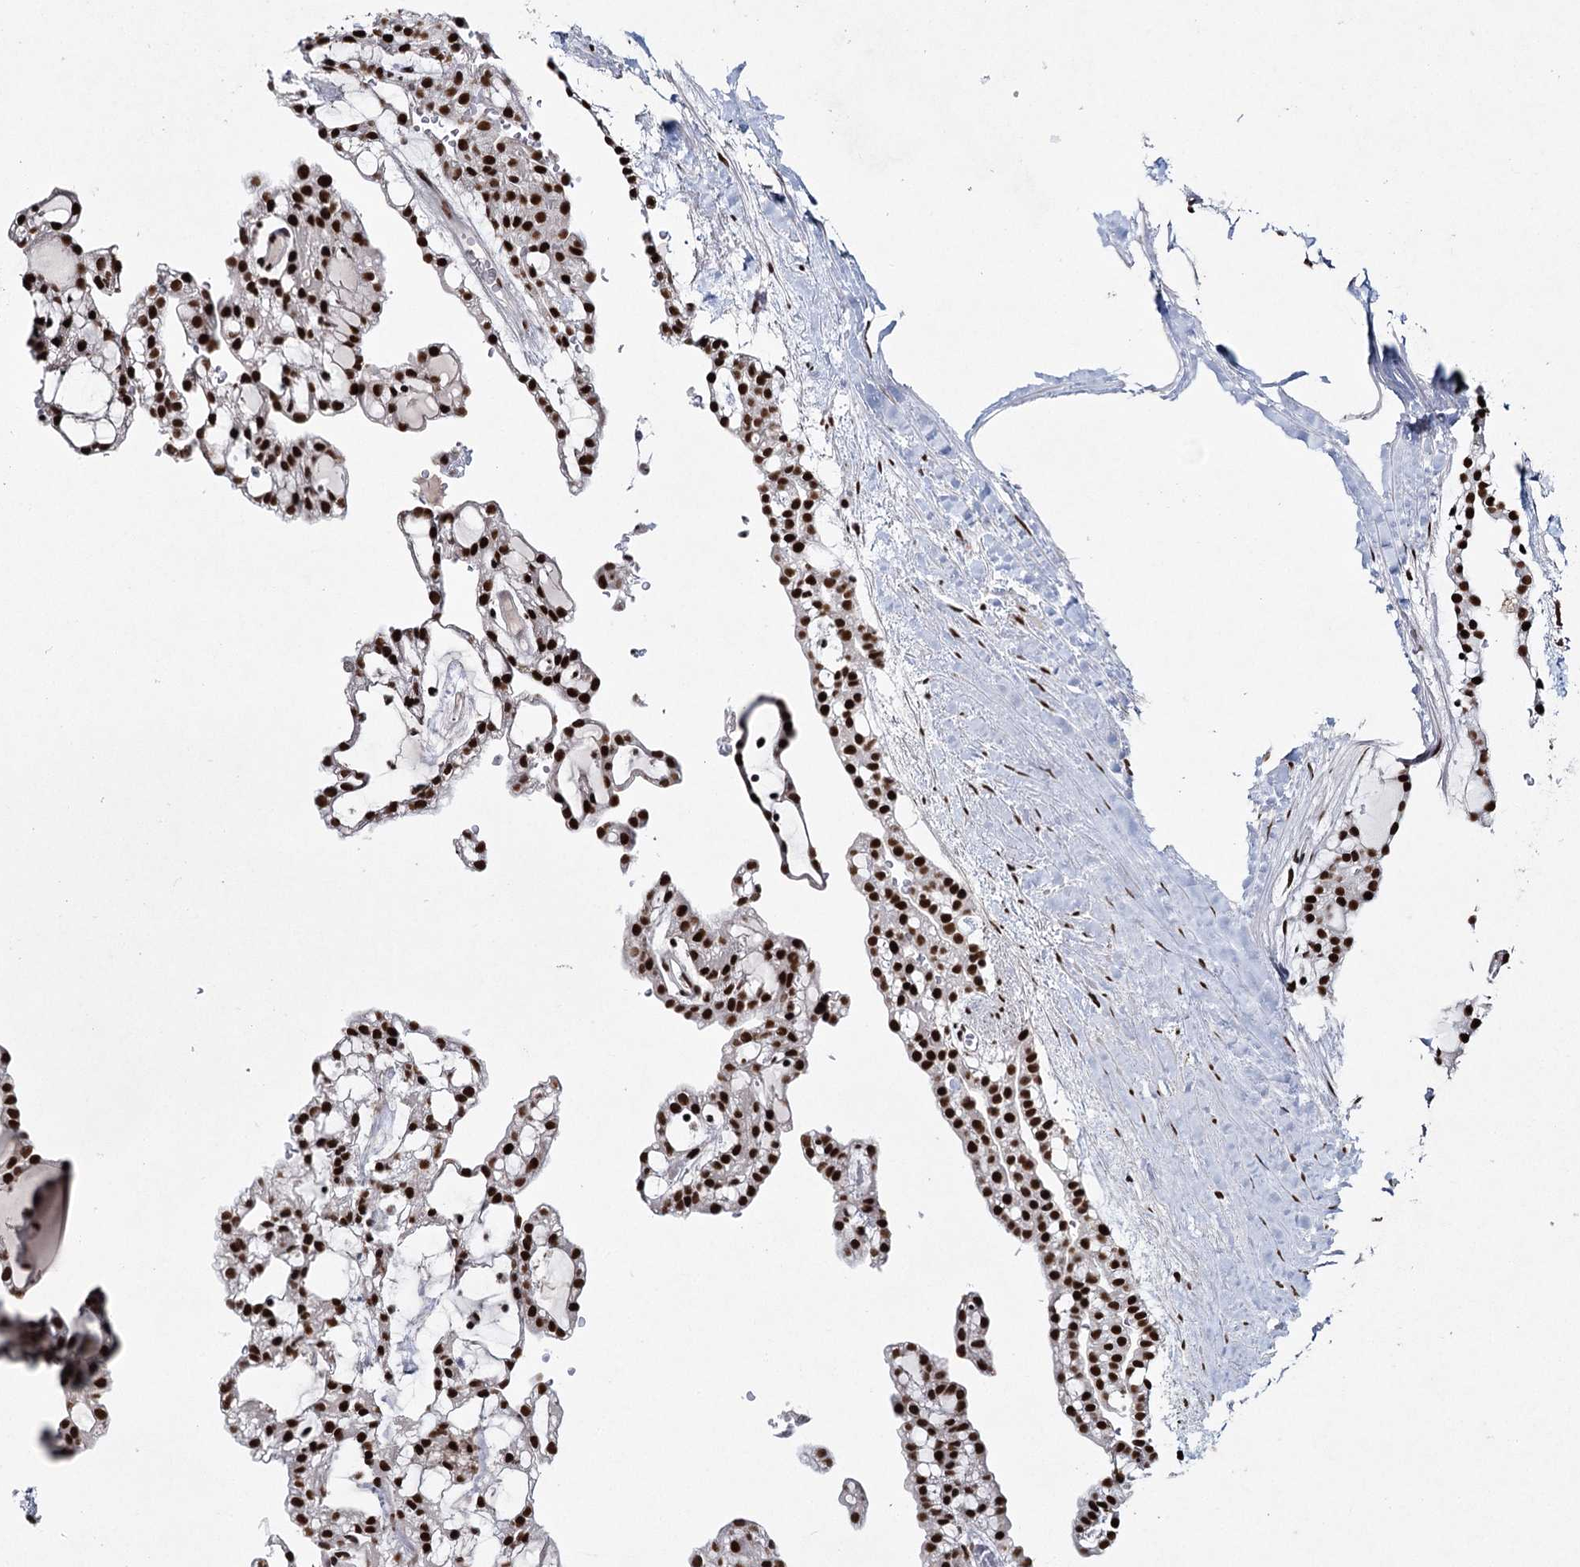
{"staining": {"intensity": "strong", "quantity": ">75%", "location": "nuclear"}, "tissue": "renal cancer", "cell_type": "Tumor cells", "image_type": "cancer", "snomed": [{"axis": "morphology", "description": "Adenocarcinoma, NOS"}, {"axis": "topography", "description": "Kidney"}], "caption": "Immunohistochemistry (DAB) staining of renal cancer (adenocarcinoma) reveals strong nuclear protein expression in about >75% of tumor cells.", "gene": "SCAF8", "patient": {"sex": "male", "age": 63}}